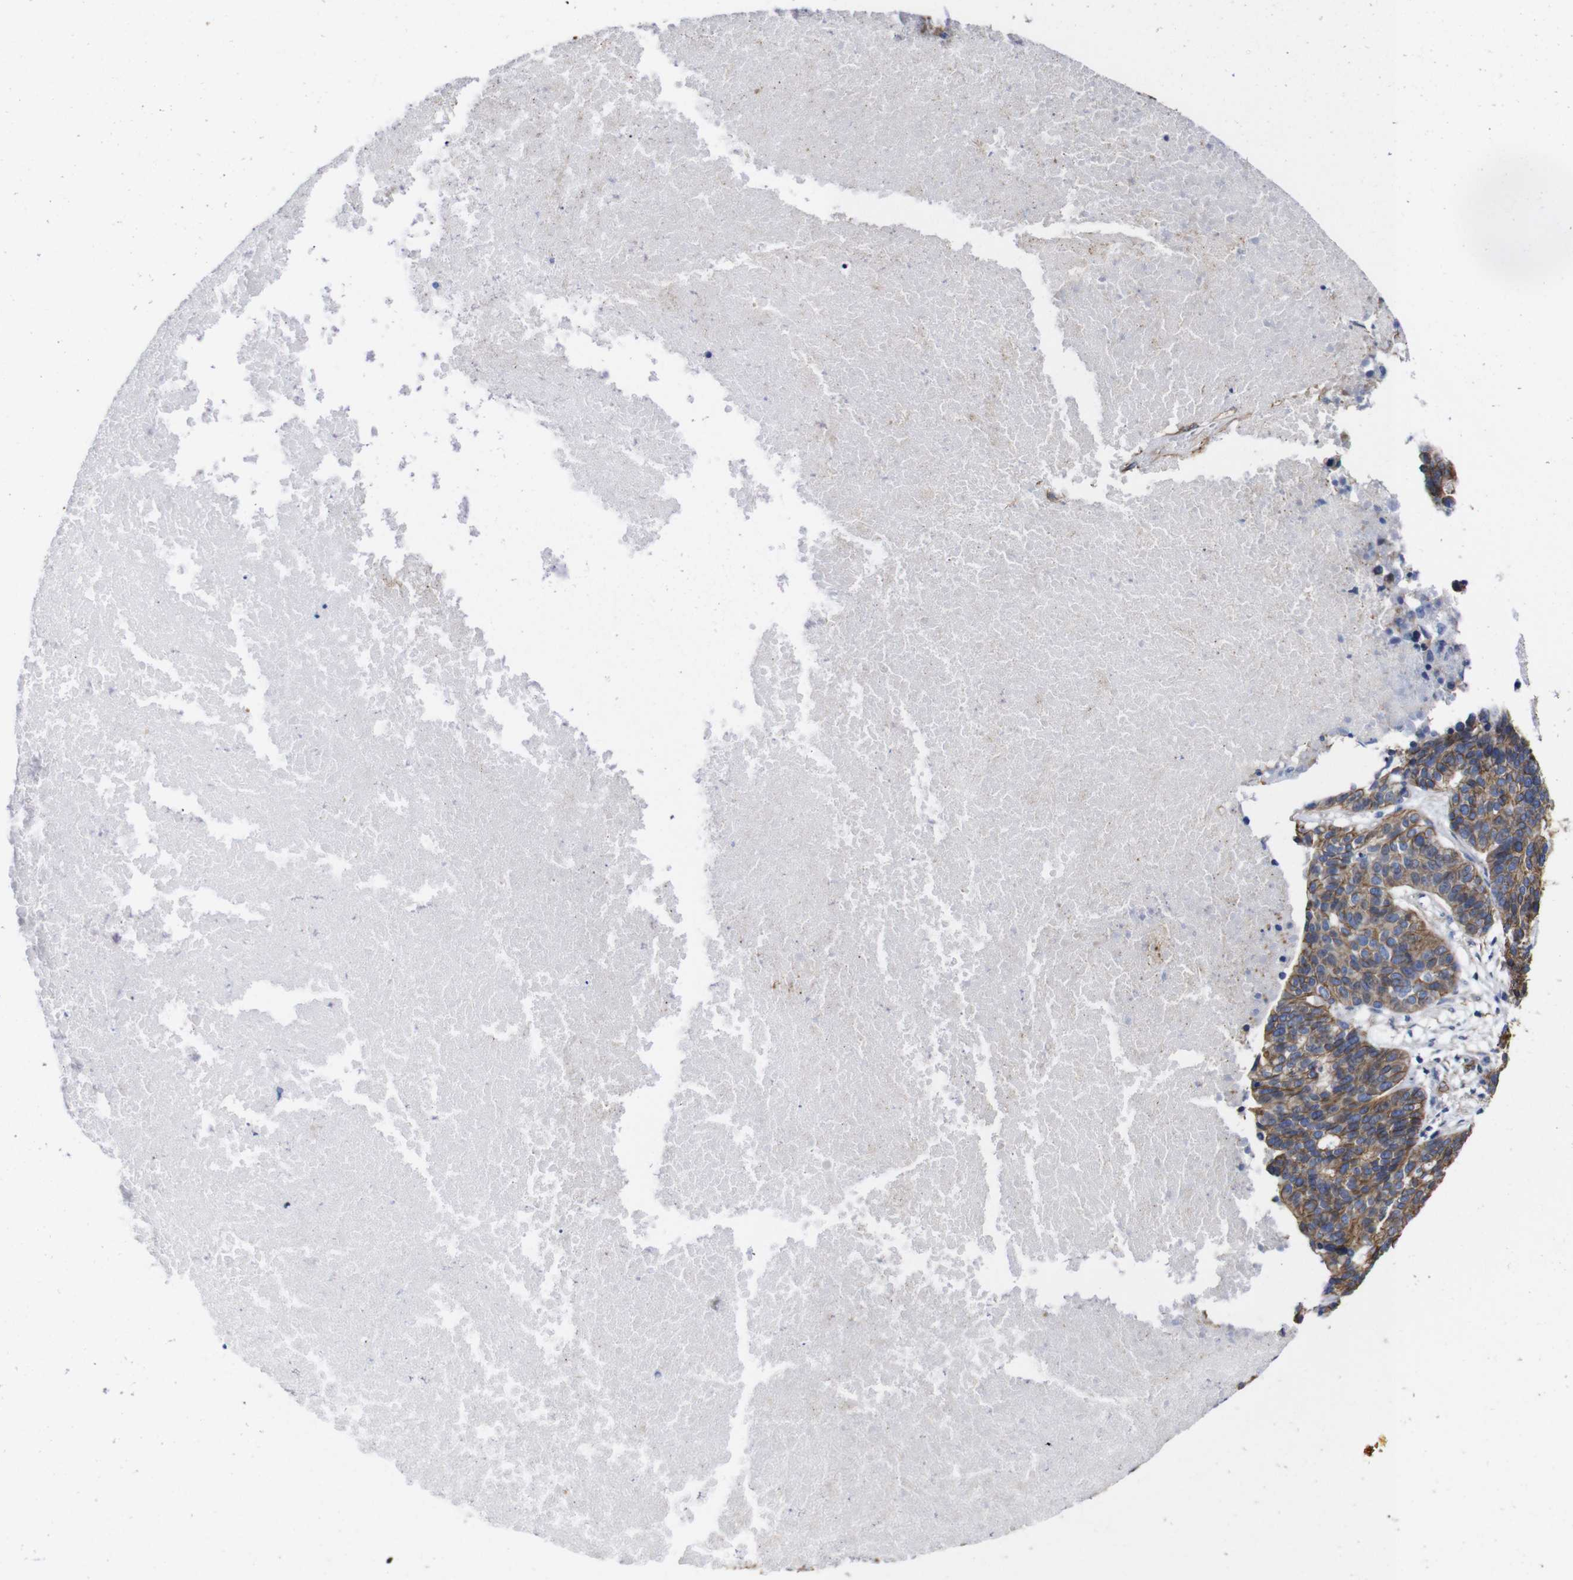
{"staining": {"intensity": "moderate", "quantity": ">75%", "location": "cytoplasmic/membranous"}, "tissue": "ovarian cancer", "cell_type": "Tumor cells", "image_type": "cancer", "snomed": [{"axis": "morphology", "description": "Cystadenocarcinoma, serous, NOS"}, {"axis": "topography", "description": "Ovary"}], "caption": "A brown stain highlights moderate cytoplasmic/membranous positivity of a protein in human ovarian cancer tumor cells.", "gene": "SPTBN1", "patient": {"sex": "female", "age": 59}}